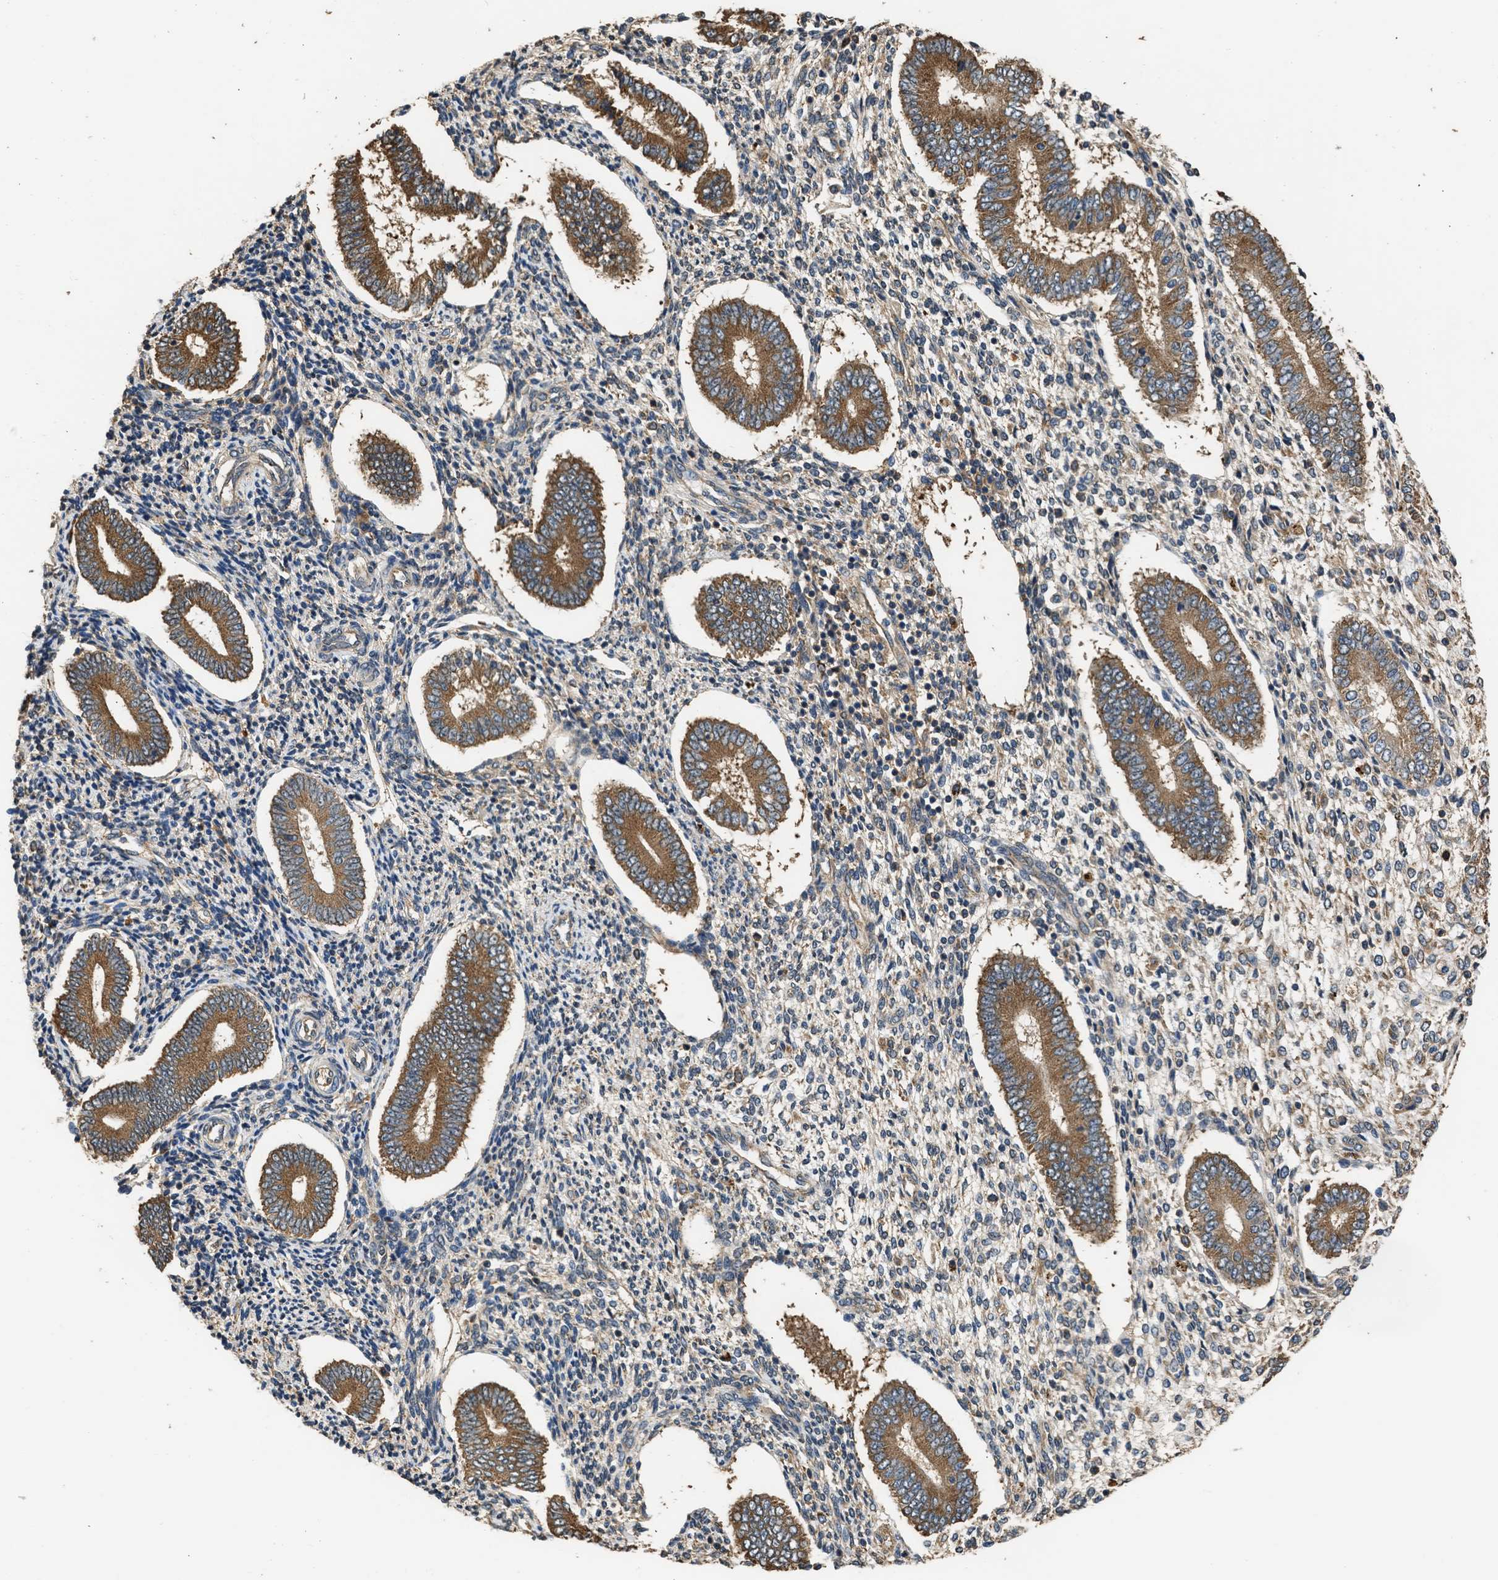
{"staining": {"intensity": "moderate", "quantity": "25%-75%", "location": "cytoplasmic/membranous"}, "tissue": "endometrium", "cell_type": "Cells in endometrial stroma", "image_type": "normal", "snomed": [{"axis": "morphology", "description": "Normal tissue, NOS"}, {"axis": "topography", "description": "Endometrium"}], "caption": "Human endometrium stained with a brown dye demonstrates moderate cytoplasmic/membranous positive positivity in about 25%-75% of cells in endometrial stroma.", "gene": "SLC36A4", "patient": {"sex": "female", "age": 42}}